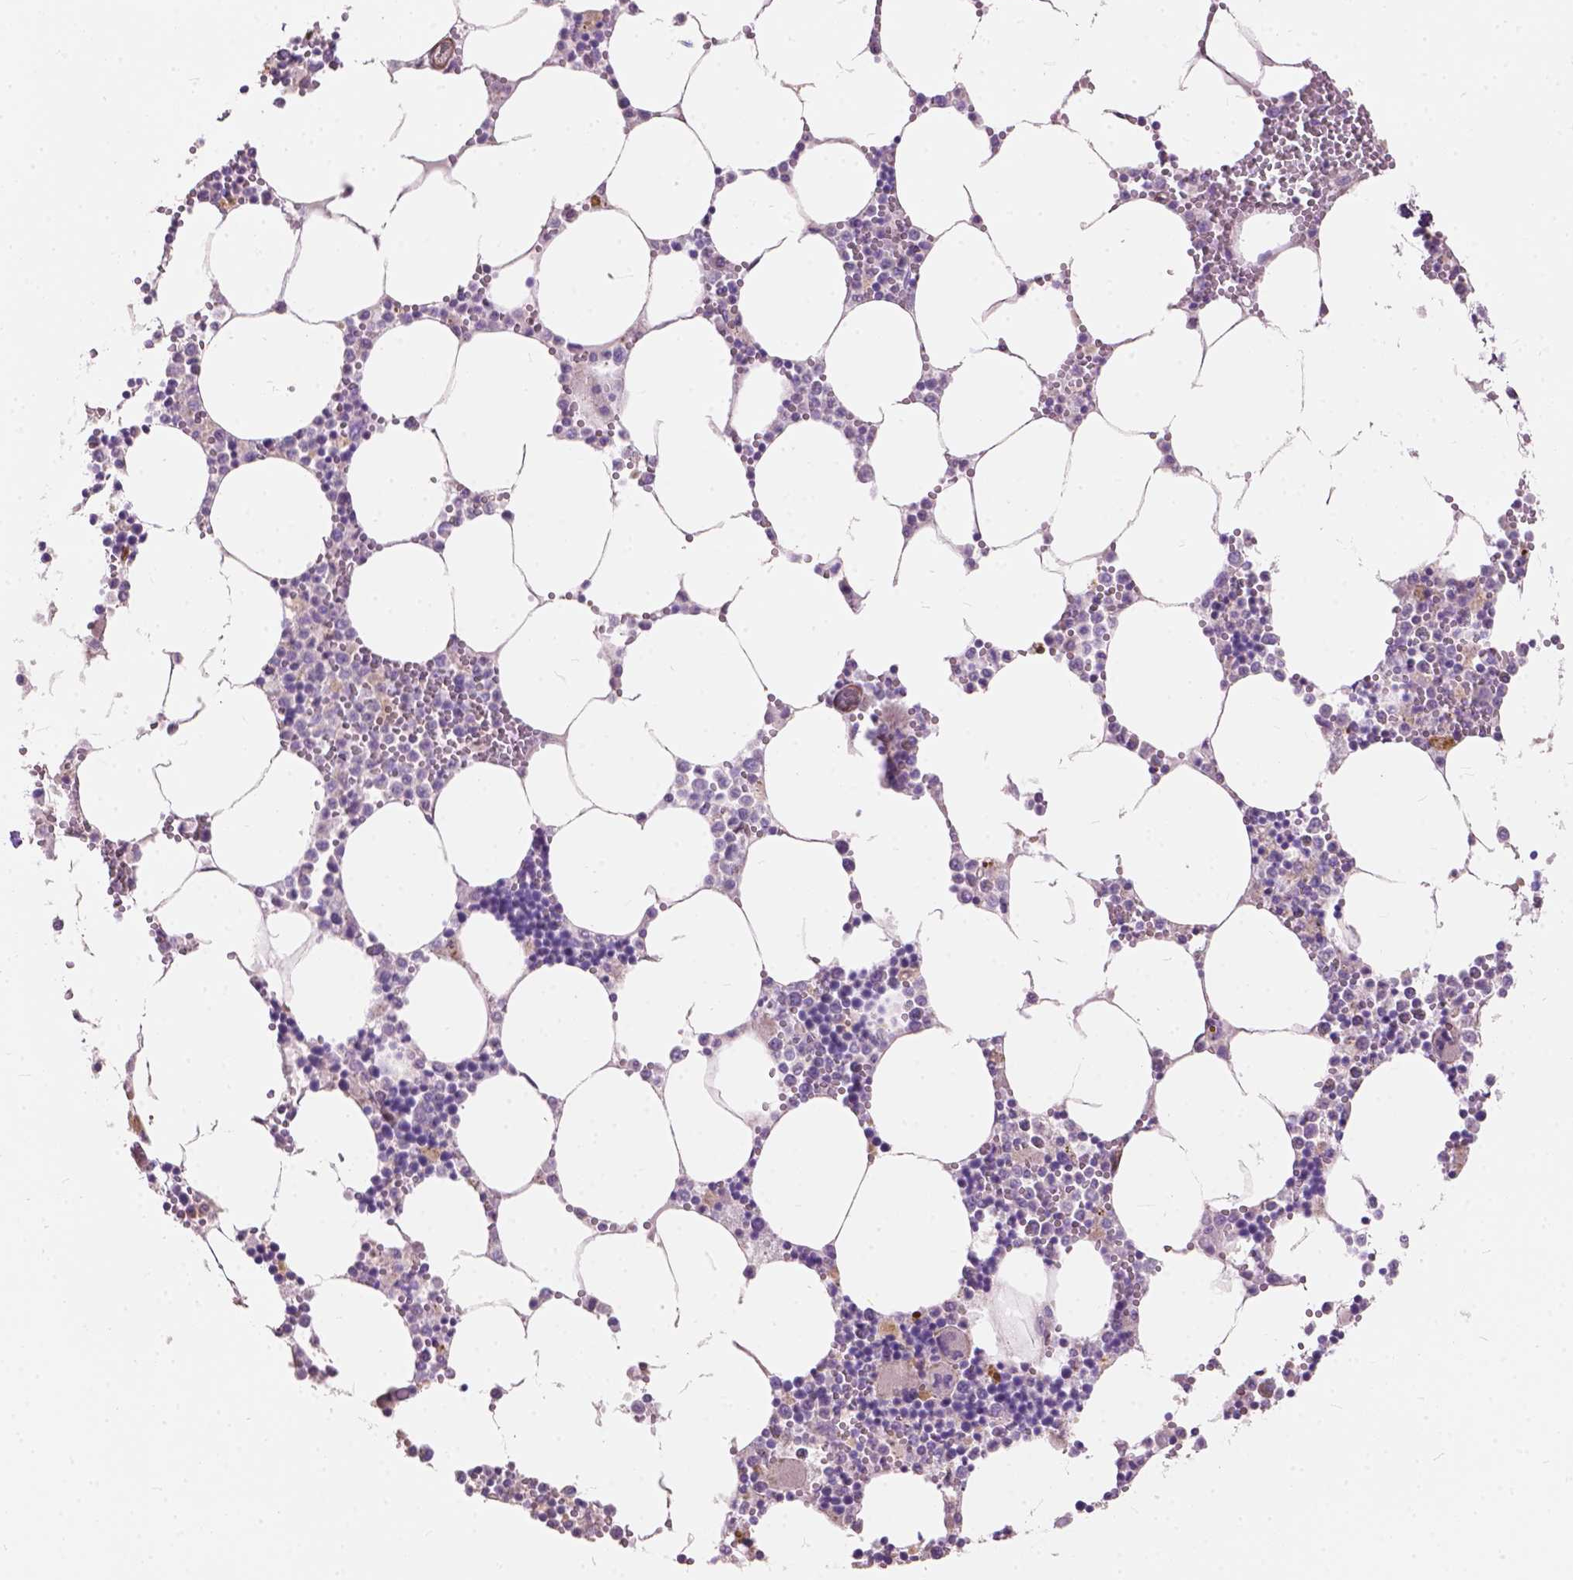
{"staining": {"intensity": "moderate", "quantity": "<25%", "location": "cytoplasmic/membranous"}, "tissue": "bone marrow", "cell_type": "Hematopoietic cells", "image_type": "normal", "snomed": [{"axis": "morphology", "description": "Normal tissue, NOS"}, {"axis": "topography", "description": "Bone marrow"}], "caption": "DAB (3,3'-diaminobenzidine) immunohistochemical staining of benign human bone marrow shows moderate cytoplasmic/membranous protein expression in about <25% of hematopoietic cells.", "gene": "MORN1", "patient": {"sex": "male", "age": 54}}